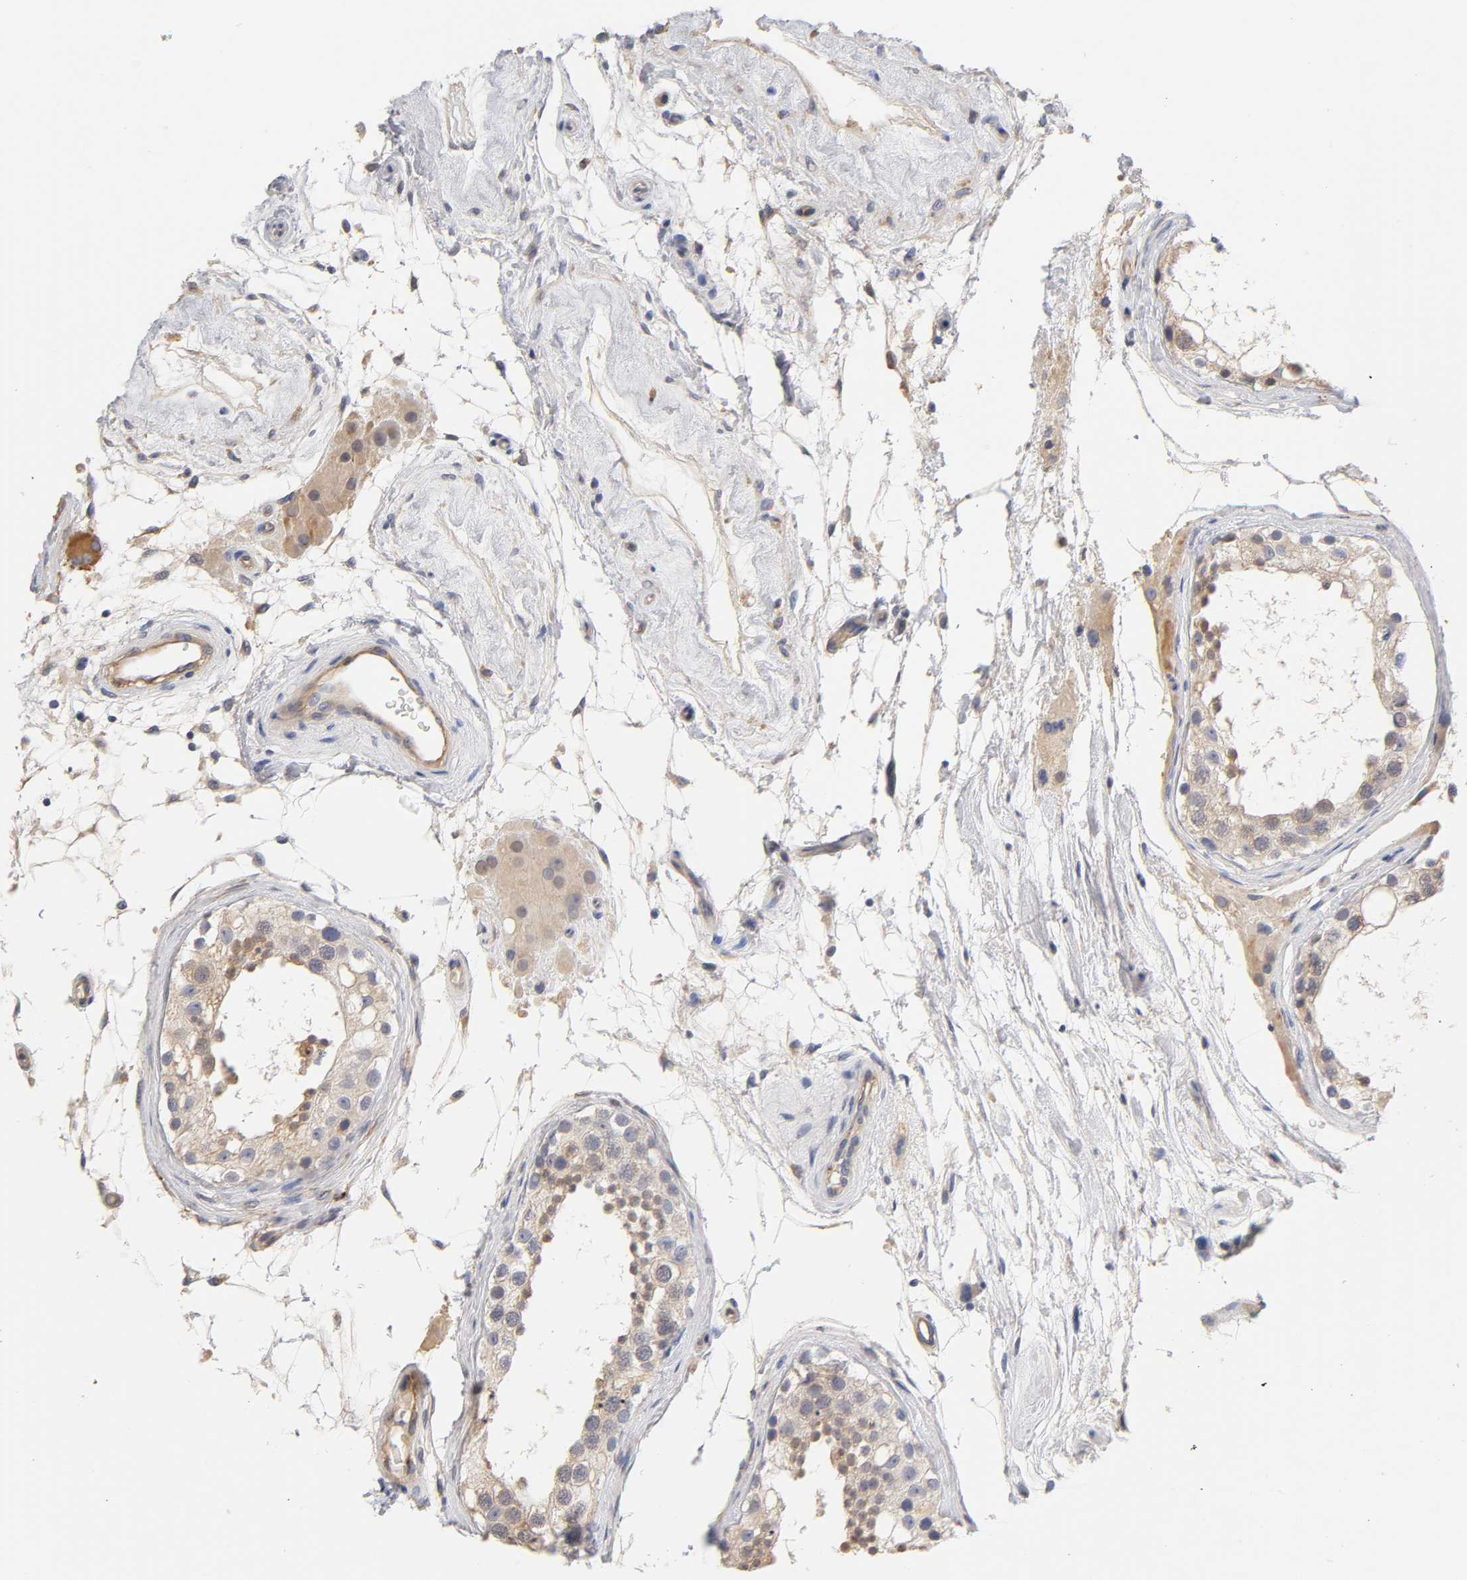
{"staining": {"intensity": "negative", "quantity": "none", "location": "none"}, "tissue": "testis", "cell_type": "Cells in seminiferous ducts", "image_type": "normal", "snomed": [{"axis": "morphology", "description": "Normal tissue, NOS"}, {"axis": "topography", "description": "Testis"}], "caption": "Immunohistochemical staining of unremarkable testis reveals no significant staining in cells in seminiferous ducts.", "gene": "LAMB1", "patient": {"sex": "male", "age": 68}}